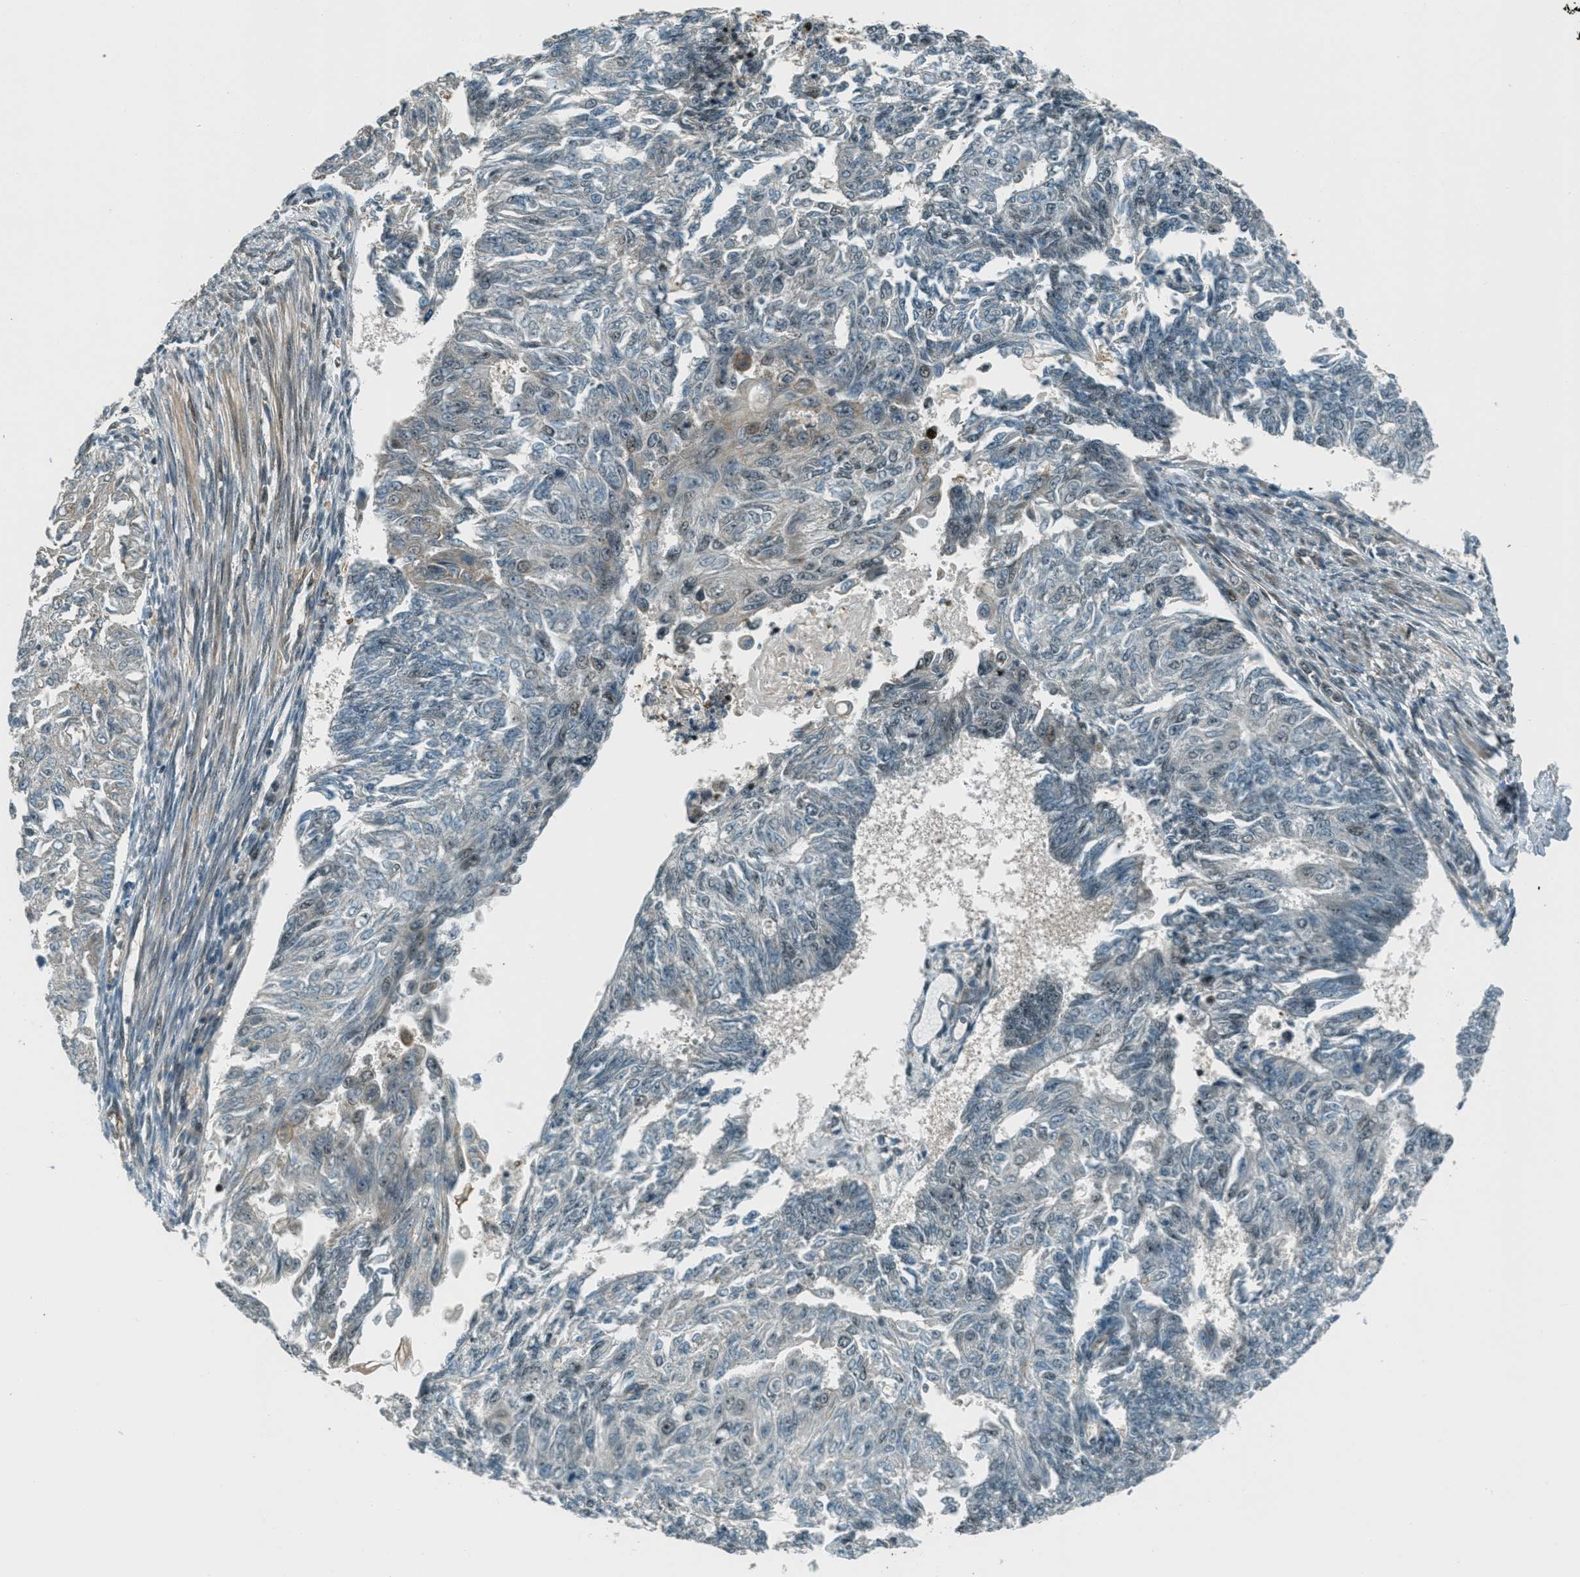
{"staining": {"intensity": "weak", "quantity": "<25%", "location": "cytoplasmic/membranous"}, "tissue": "endometrial cancer", "cell_type": "Tumor cells", "image_type": "cancer", "snomed": [{"axis": "morphology", "description": "Adenocarcinoma, NOS"}, {"axis": "topography", "description": "Endometrium"}], "caption": "An immunohistochemistry (IHC) histopathology image of endometrial cancer is shown. There is no staining in tumor cells of endometrial cancer.", "gene": "FOXM1", "patient": {"sex": "female", "age": 32}}